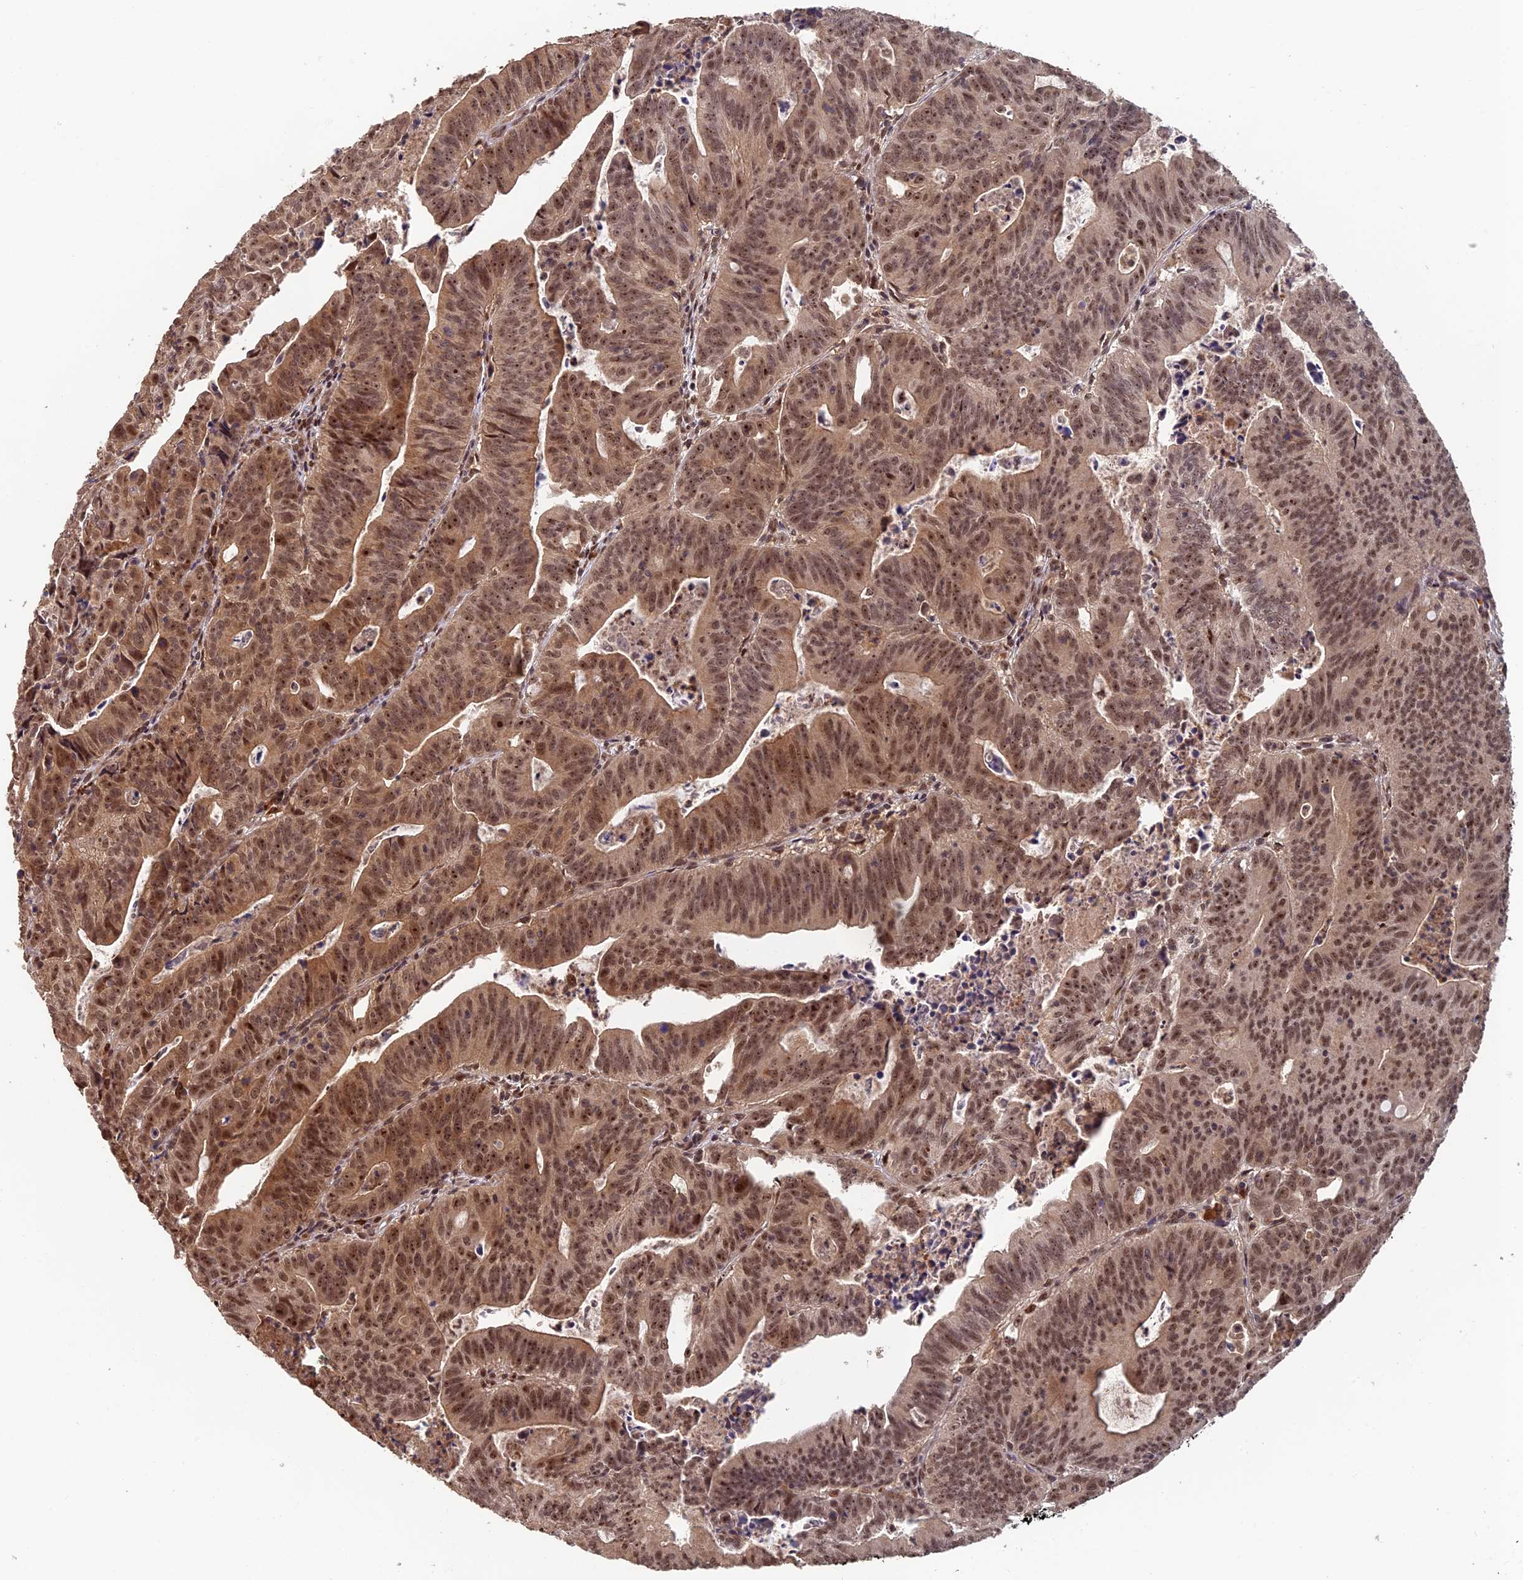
{"staining": {"intensity": "moderate", "quantity": ">75%", "location": "cytoplasmic/membranous,nuclear"}, "tissue": "colorectal cancer", "cell_type": "Tumor cells", "image_type": "cancer", "snomed": [{"axis": "morphology", "description": "Adenocarcinoma, NOS"}, {"axis": "topography", "description": "Rectum"}], "caption": "A micrograph showing moderate cytoplasmic/membranous and nuclear expression in about >75% of tumor cells in colorectal cancer (adenocarcinoma), as visualized by brown immunohistochemical staining.", "gene": "OSBPL1A", "patient": {"sex": "male", "age": 69}}